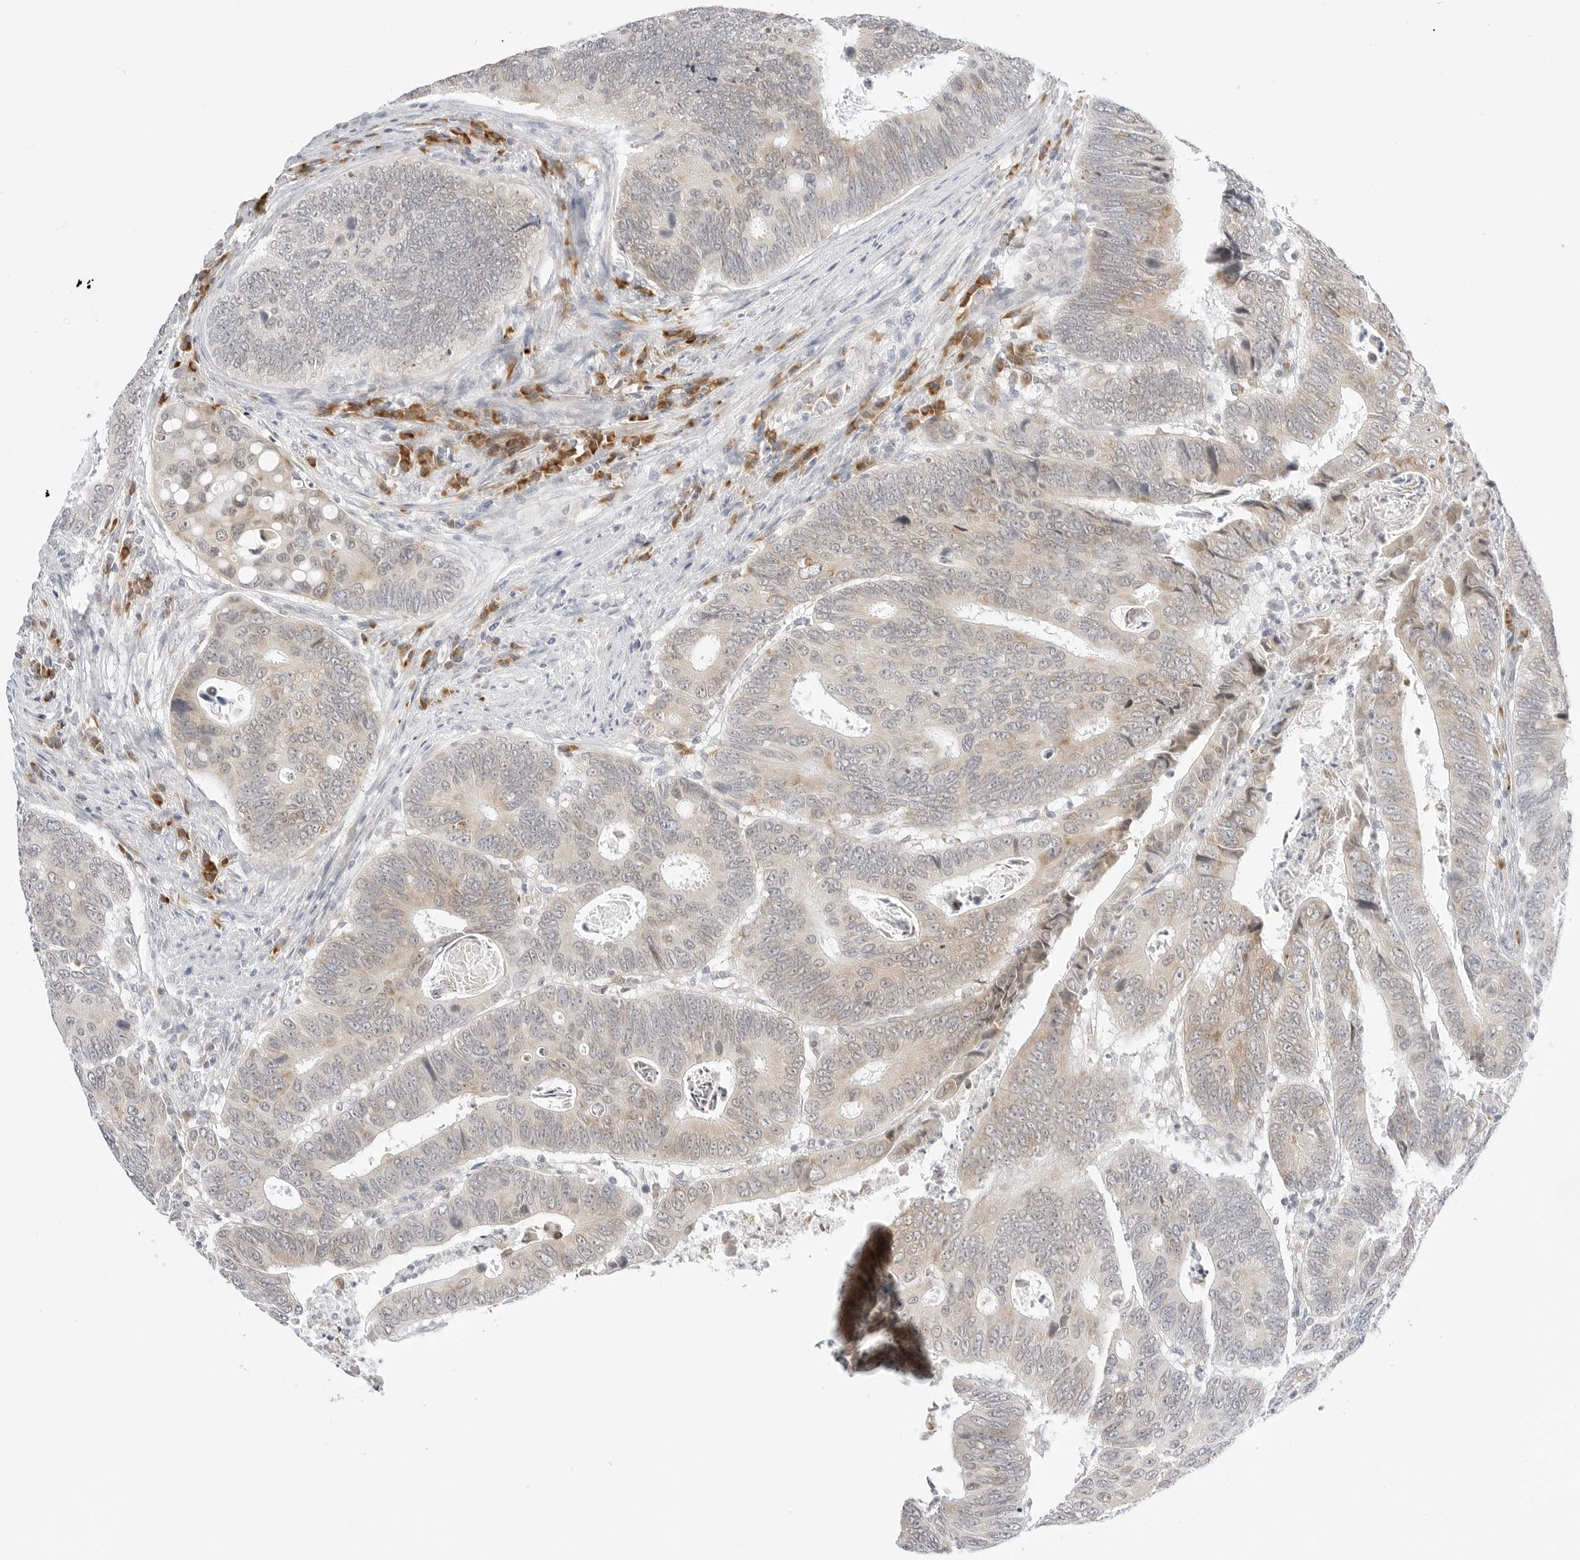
{"staining": {"intensity": "weak", "quantity": "25%-75%", "location": "cytoplasmic/membranous"}, "tissue": "colorectal cancer", "cell_type": "Tumor cells", "image_type": "cancer", "snomed": [{"axis": "morphology", "description": "Adenocarcinoma, NOS"}, {"axis": "topography", "description": "Colon"}], "caption": "Colorectal cancer stained for a protein reveals weak cytoplasmic/membranous positivity in tumor cells.", "gene": "RPN1", "patient": {"sex": "male", "age": 72}}